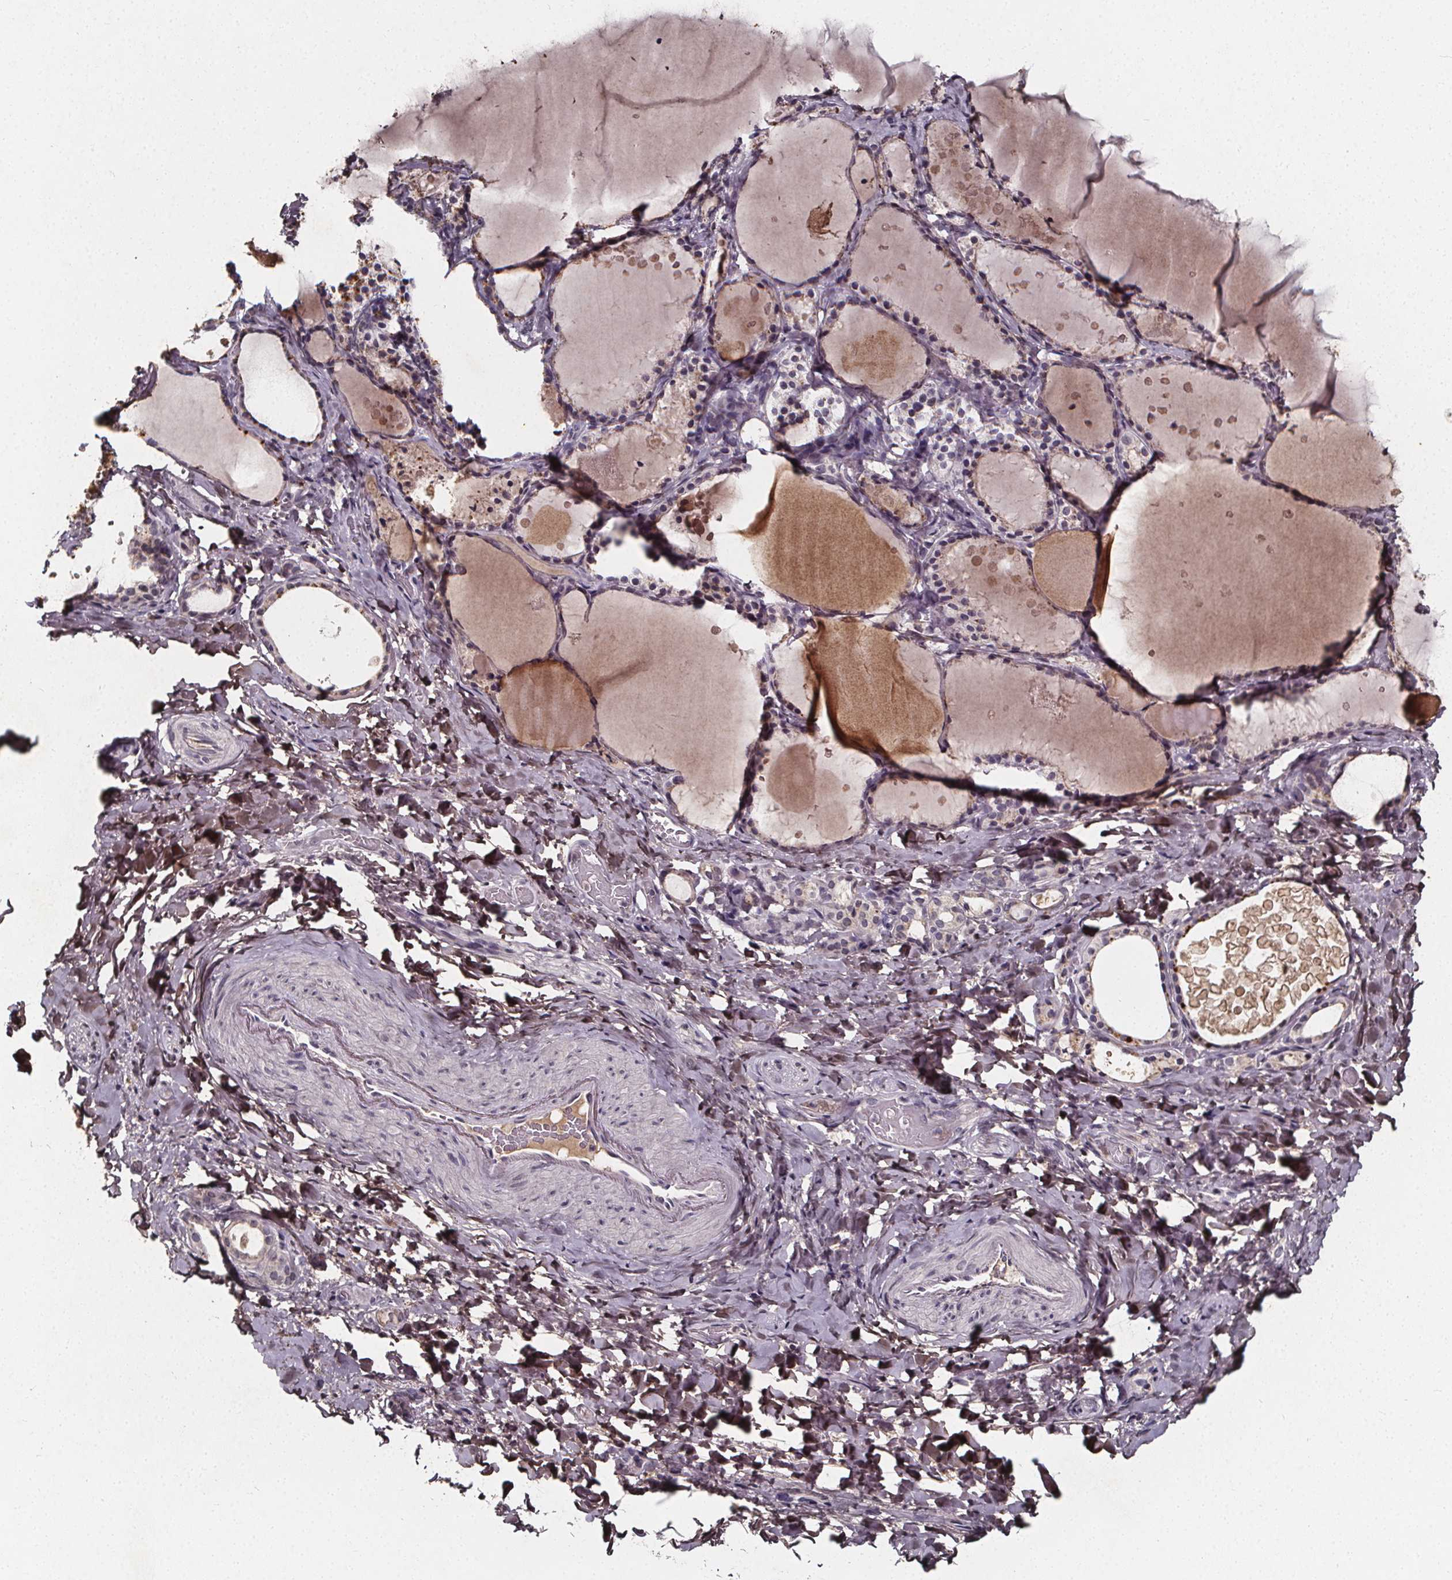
{"staining": {"intensity": "strong", "quantity": "<25%", "location": "cytoplasmic/membranous"}, "tissue": "thyroid gland", "cell_type": "Glandular cells", "image_type": "normal", "snomed": [{"axis": "morphology", "description": "Normal tissue, NOS"}, {"axis": "topography", "description": "Thyroid gland"}], "caption": "Brown immunohistochemical staining in unremarkable thyroid gland exhibits strong cytoplasmic/membranous staining in approximately <25% of glandular cells. (DAB (3,3'-diaminobenzidine) IHC with brightfield microscopy, high magnification).", "gene": "SPAG8", "patient": {"sex": "female", "age": 56}}